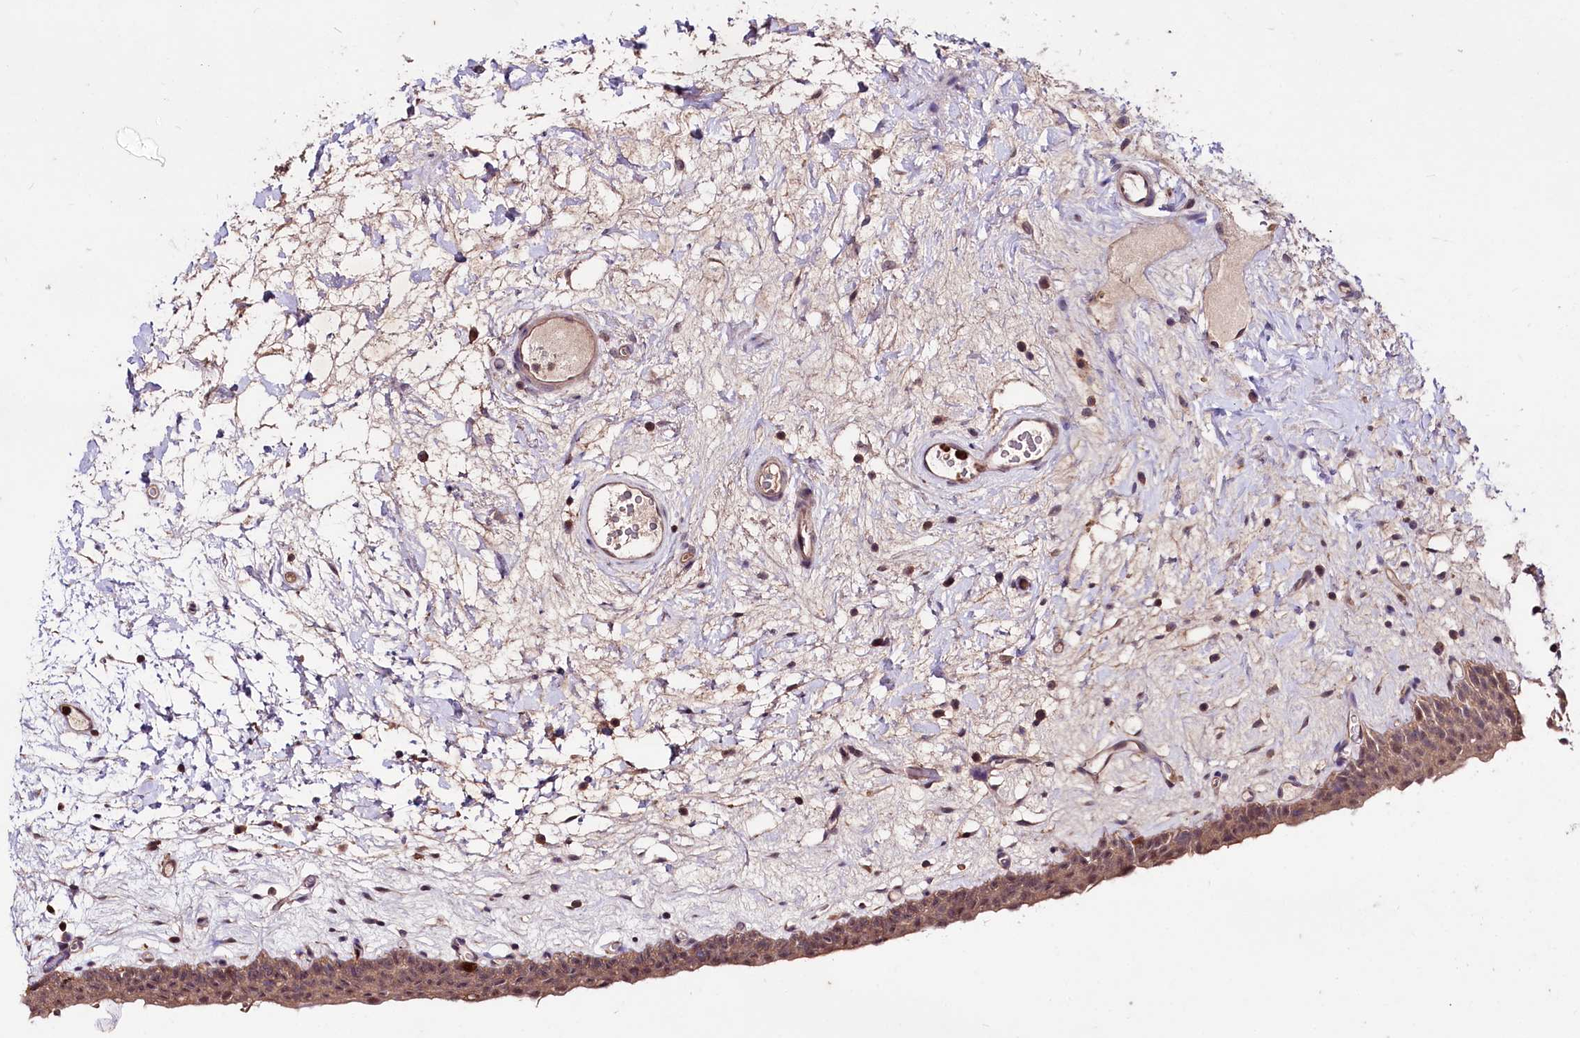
{"staining": {"intensity": "moderate", "quantity": ">75%", "location": "cytoplasmic/membranous,nuclear"}, "tissue": "urinary bladder", "cell_type": "Urothelial cells", "image_type": "normal", "snomed": [{"axis": "morphology", "description": "Normal tissue, NOS"}, {"axis": "topography", "description": "Urinary bladder"}], "caption": "Protein expression analysis of benign human urinary bladder reveals moderate cytoplasmic/membranous,nuclear positivity in about >75% of urothelial cells.", "gene": "KLRB1", "patient": {"sex": "male", "age": 83}}